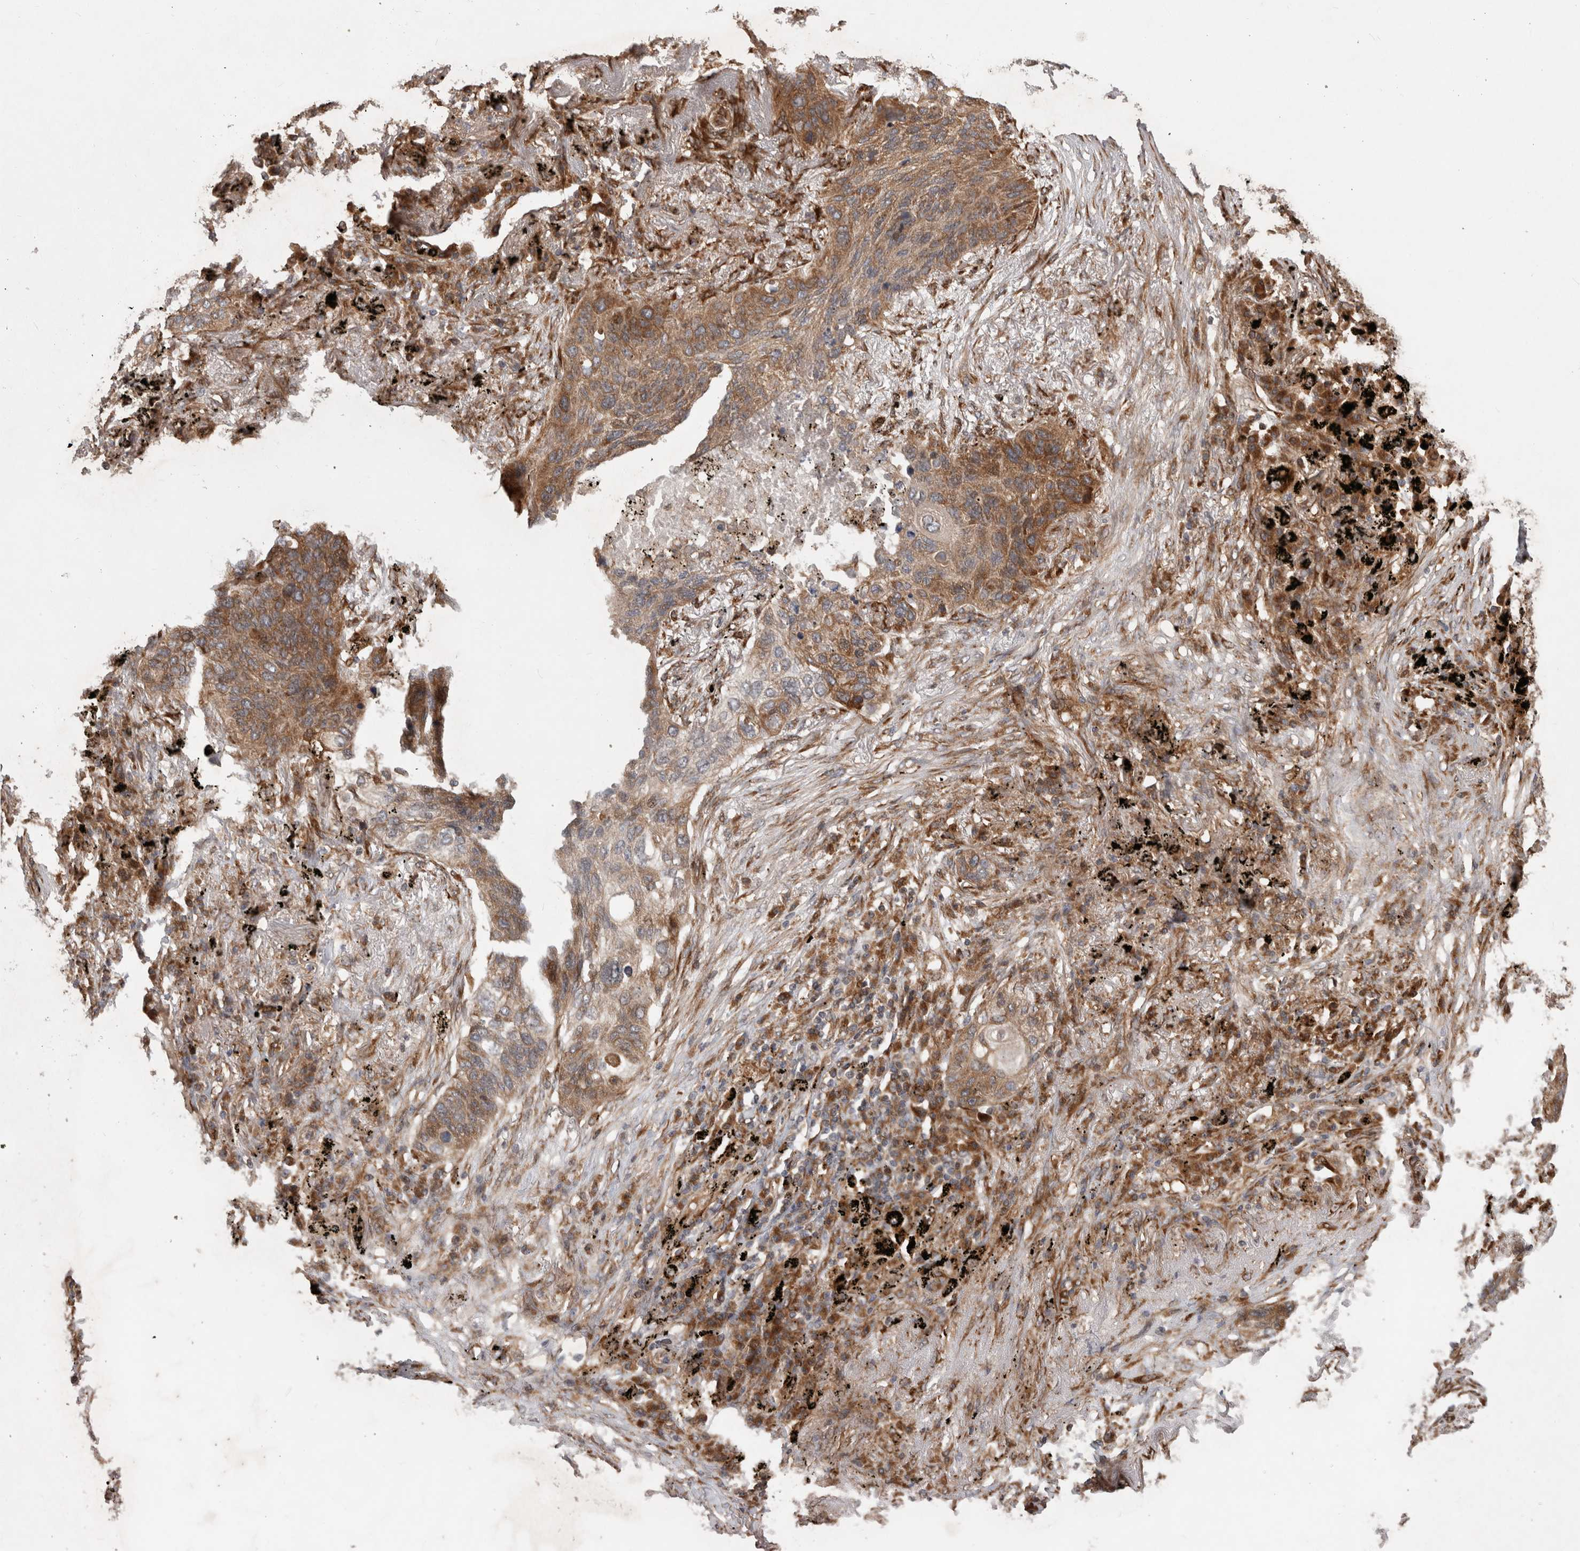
{"staining": {"intensity": "moderate", "quantity": ">75%", "location": "cytoplasmic/membranous"}, "tissue": "lung cancer", "cell_type": "Tumor cells", "image_type": "cancer", "snomed": [{"axis": "morphology", "description": "Squamous cell carcinoma, NOS"}, {"axis": "topography", "description": "Lung"}], "caption": "High-magnification brightfield microscopy of lung cancer (squamous cell carcinoma) stained with DAB (brown) and counterstained with hematoxylin (blue). tumor cells exhibit moderate cytoplasmic/membranous positivity is seen in approximately>75% of cells.", "gene": "TUBD1", "patient": {"sex": "female", "age": 63}}